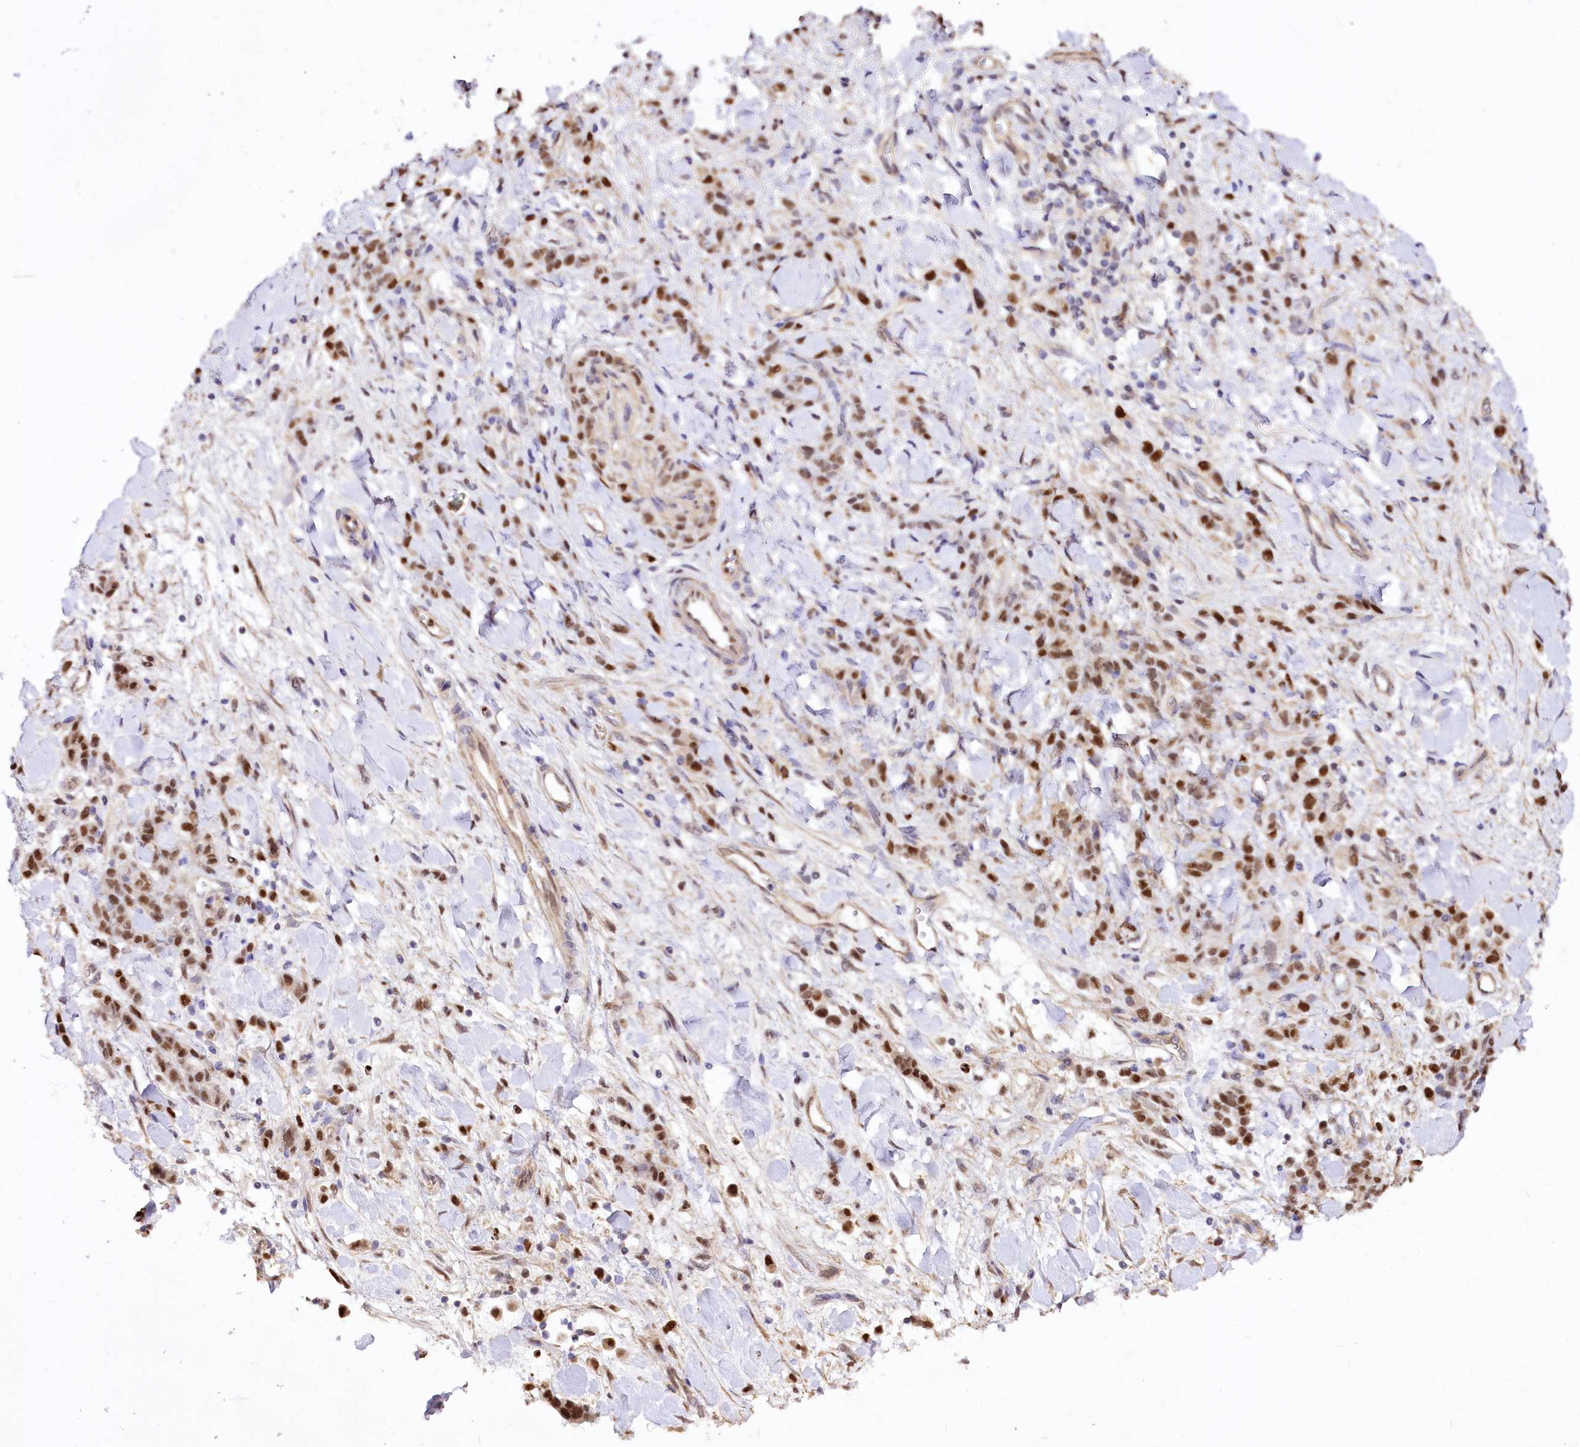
{"staining": {"intensity": "strong", "quantity": ">75%", "location": "nuclear"}, "tissue": "stomach cancer", "cell_type": "Tumor cells", "image_type": "cancer", "snomed": [{"axis": "morphology", "description": "Normal tissue, NOS"}, {"axis": "morphology", "description": "Adenocarcinoma, NOS"}, {"axis": "topography", "description": "Stomach"}], "caption": "There is high levels of strong nuclear staining in tumor cells of adenocarcinoma (stomach), as demonstrated by immunohistochemical staining (brown color).", "gene": "GNL3L", "patient": {"sex": "male", "age": 82}}